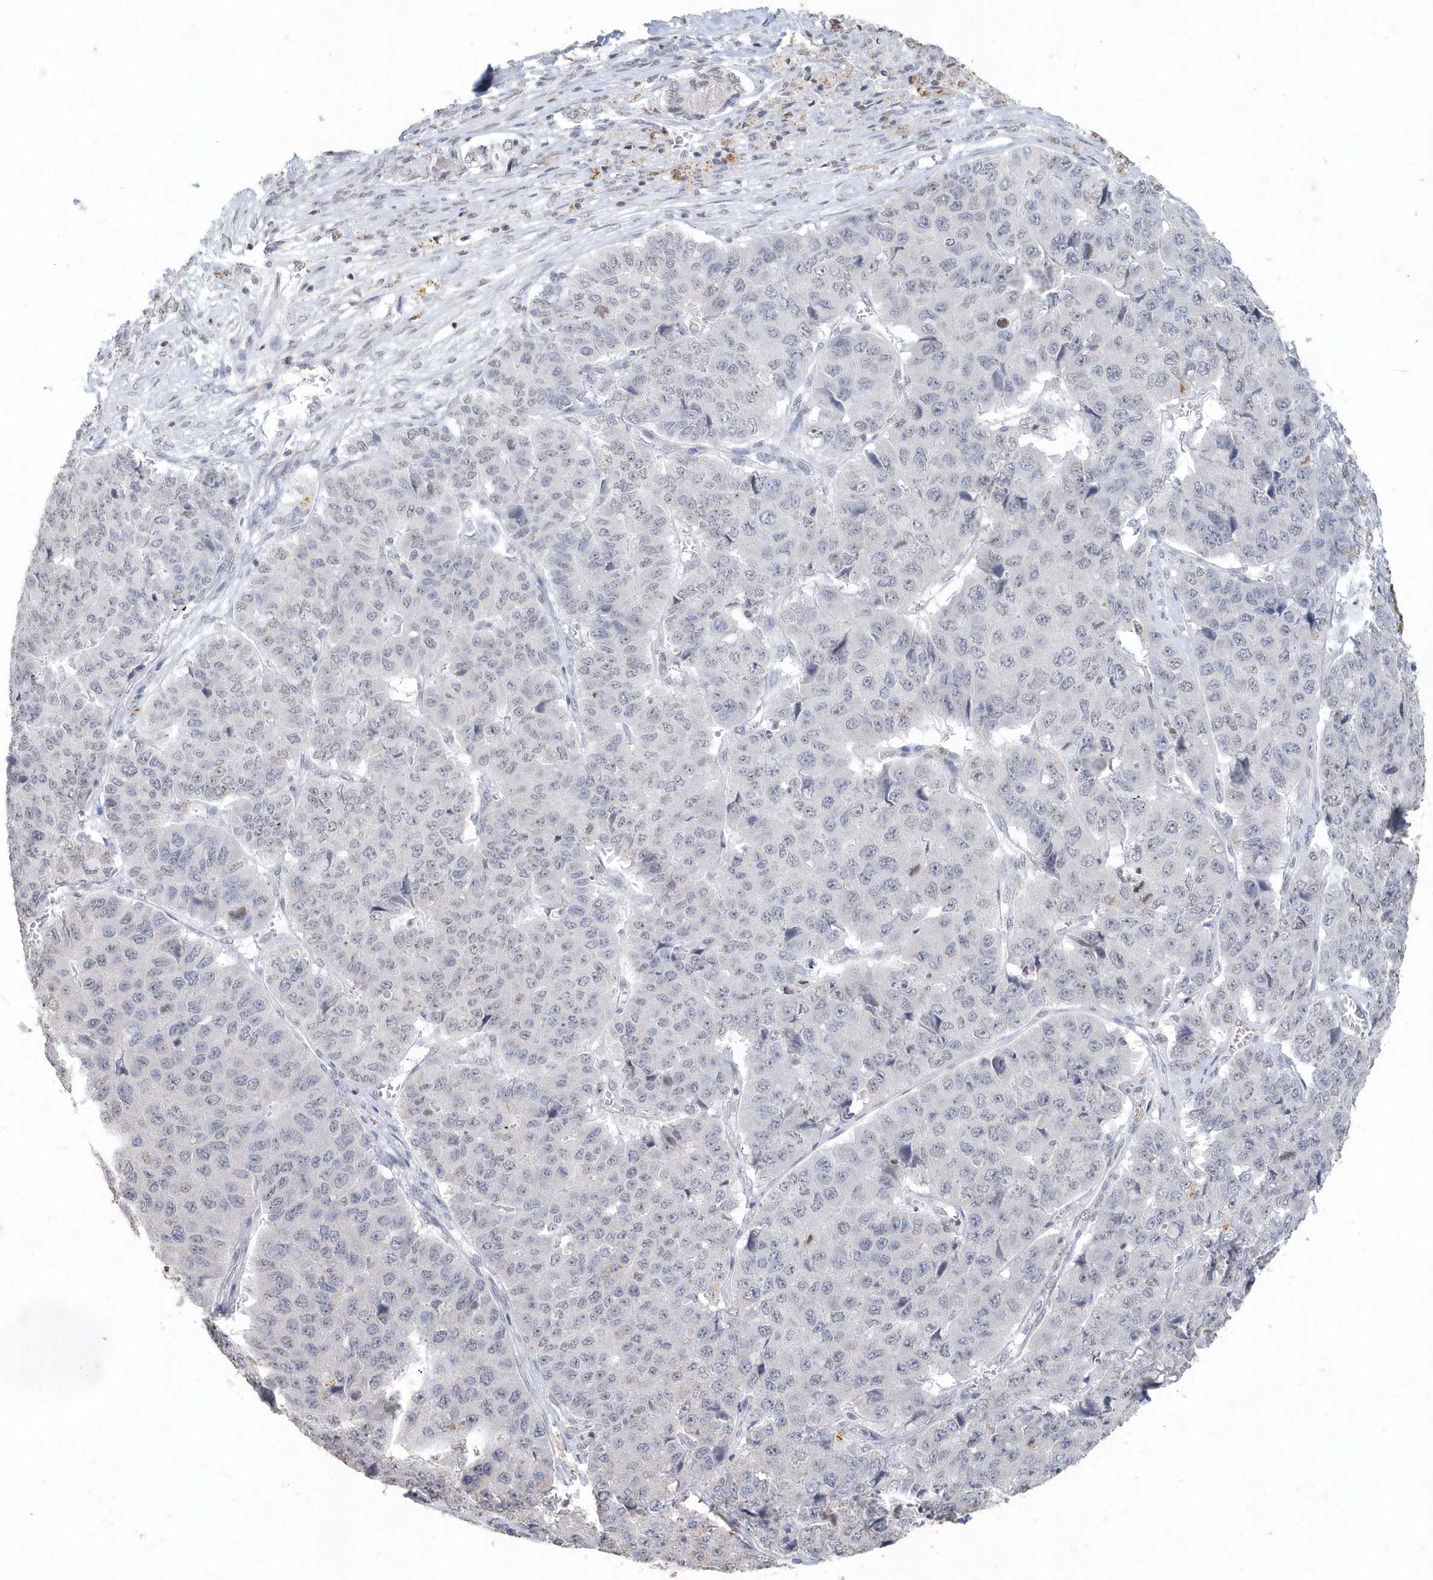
{"staining": {"intensity": "negative", "quantity": "none", "location": "none"}, "tissue": "pancreatic cancer", "cell_type": "Tumor cells", "image_type": "cancer", "snomed": [{"axis": "morphology", "description": "Adenocarcinoma, NOS"}, {"axis": "topography", "description": "Pancreas"}], "caption": "High power microscopy micrograph of an immunohistochemistry (IHC) photomicrograph of adenocarcinoma (pancreatic), revealing no significant positivity in tumor cells. Nuclei are stained in blue.", "gene": "PDCD1", "patient": {"sex": "male", "age": 50}}